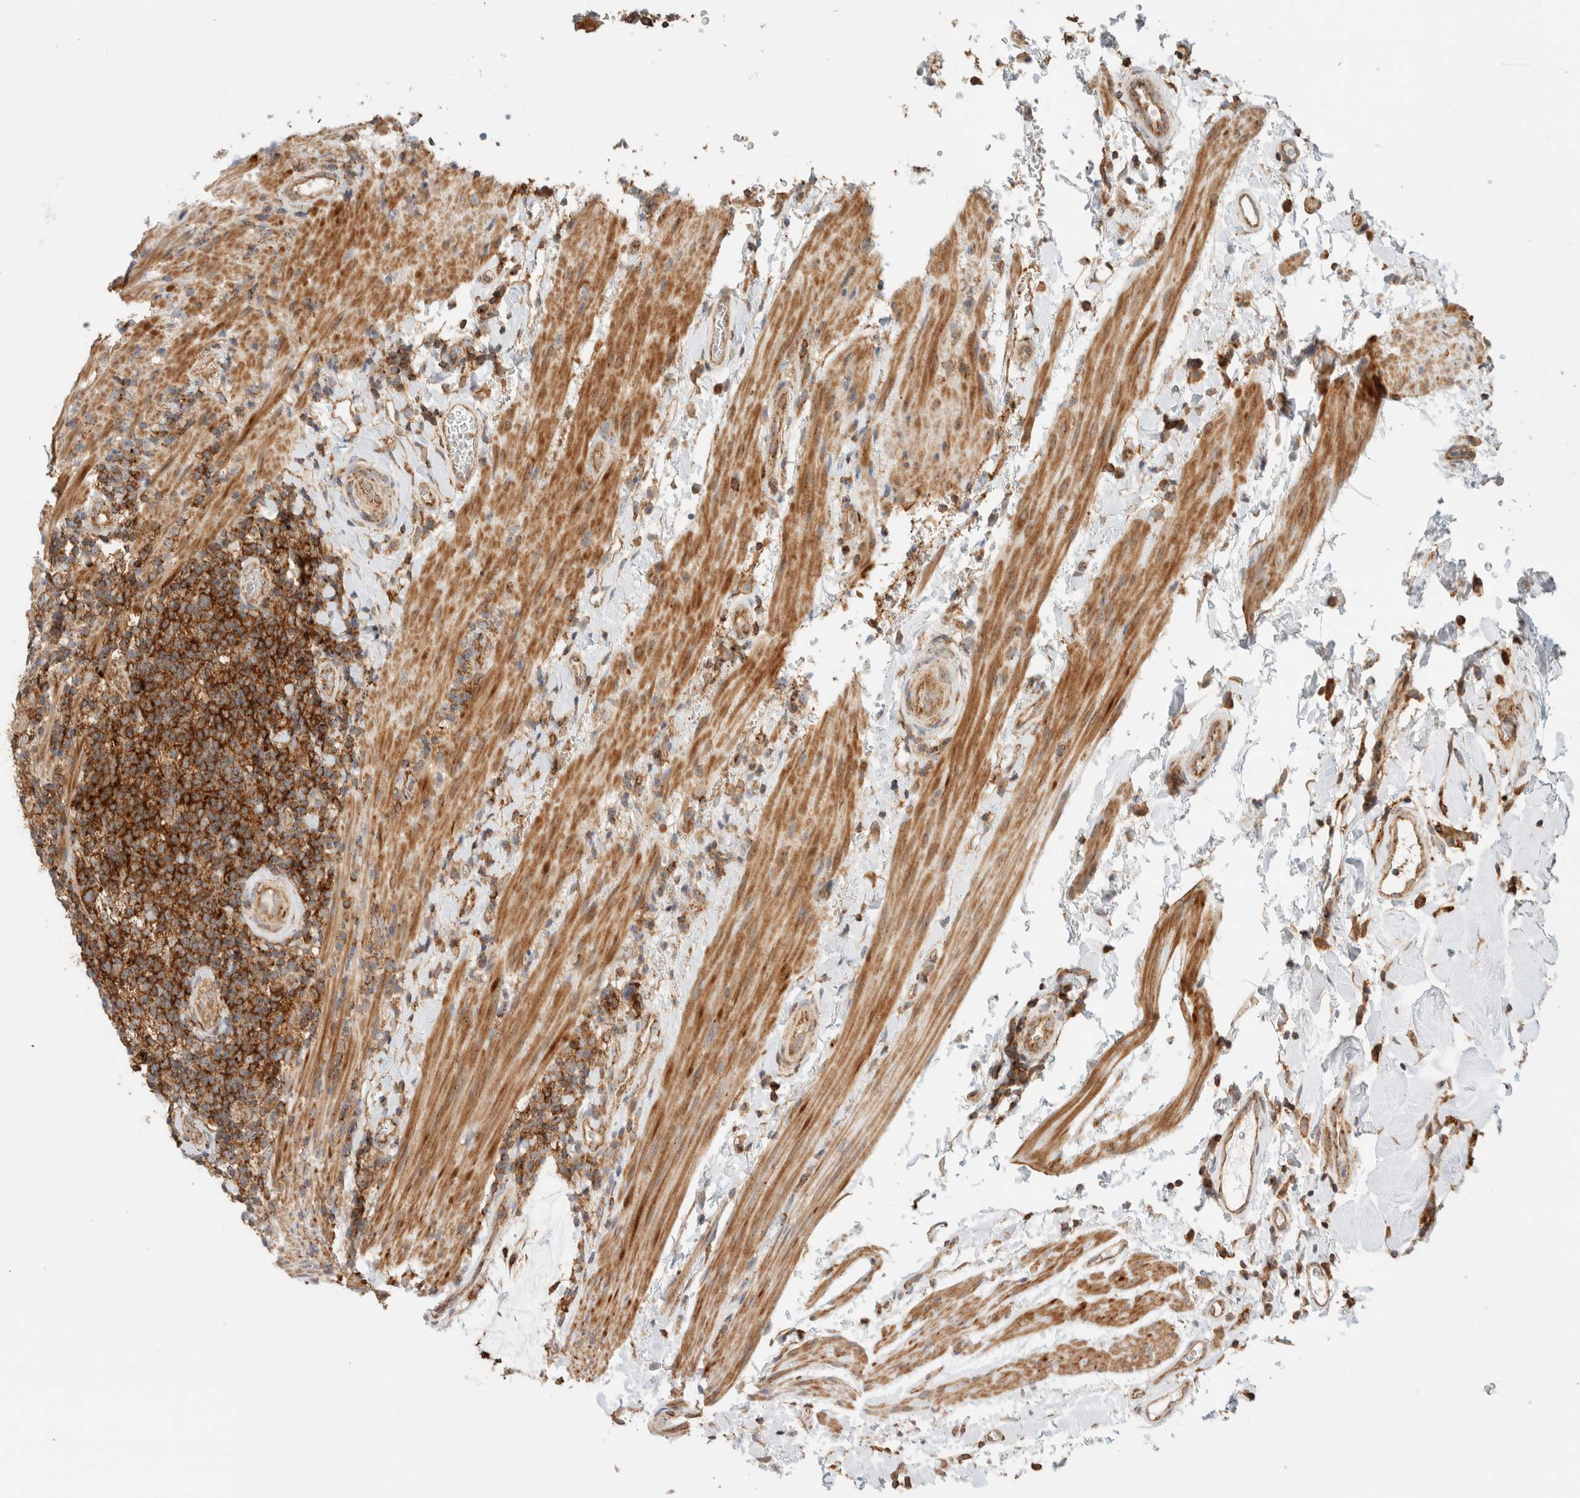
{"staining": {"intensity": "strong", "quantity": ">75%", "location": "cytoplasmic/membranous"}, "tissue": "colorectal cancer", "cell_type": "Tumor cells", "image_type": "cancer", "snomed": [{"axis": "morphology", "description": "Adenocarcinoma, NOS"}, {"axis": "topography", "description": "Colon"}], "caption": "Protein staining of colorectal cancer (adenocarcinoma) tissue demonstrates strong cytoplasmic/membranous staining in approximately >75% of tumor cells. The protein of interest is shown in brown color, while the nuclei are stained blue.", "gene": "MRM3", "patient": {"sex": "female", "age": 66}}